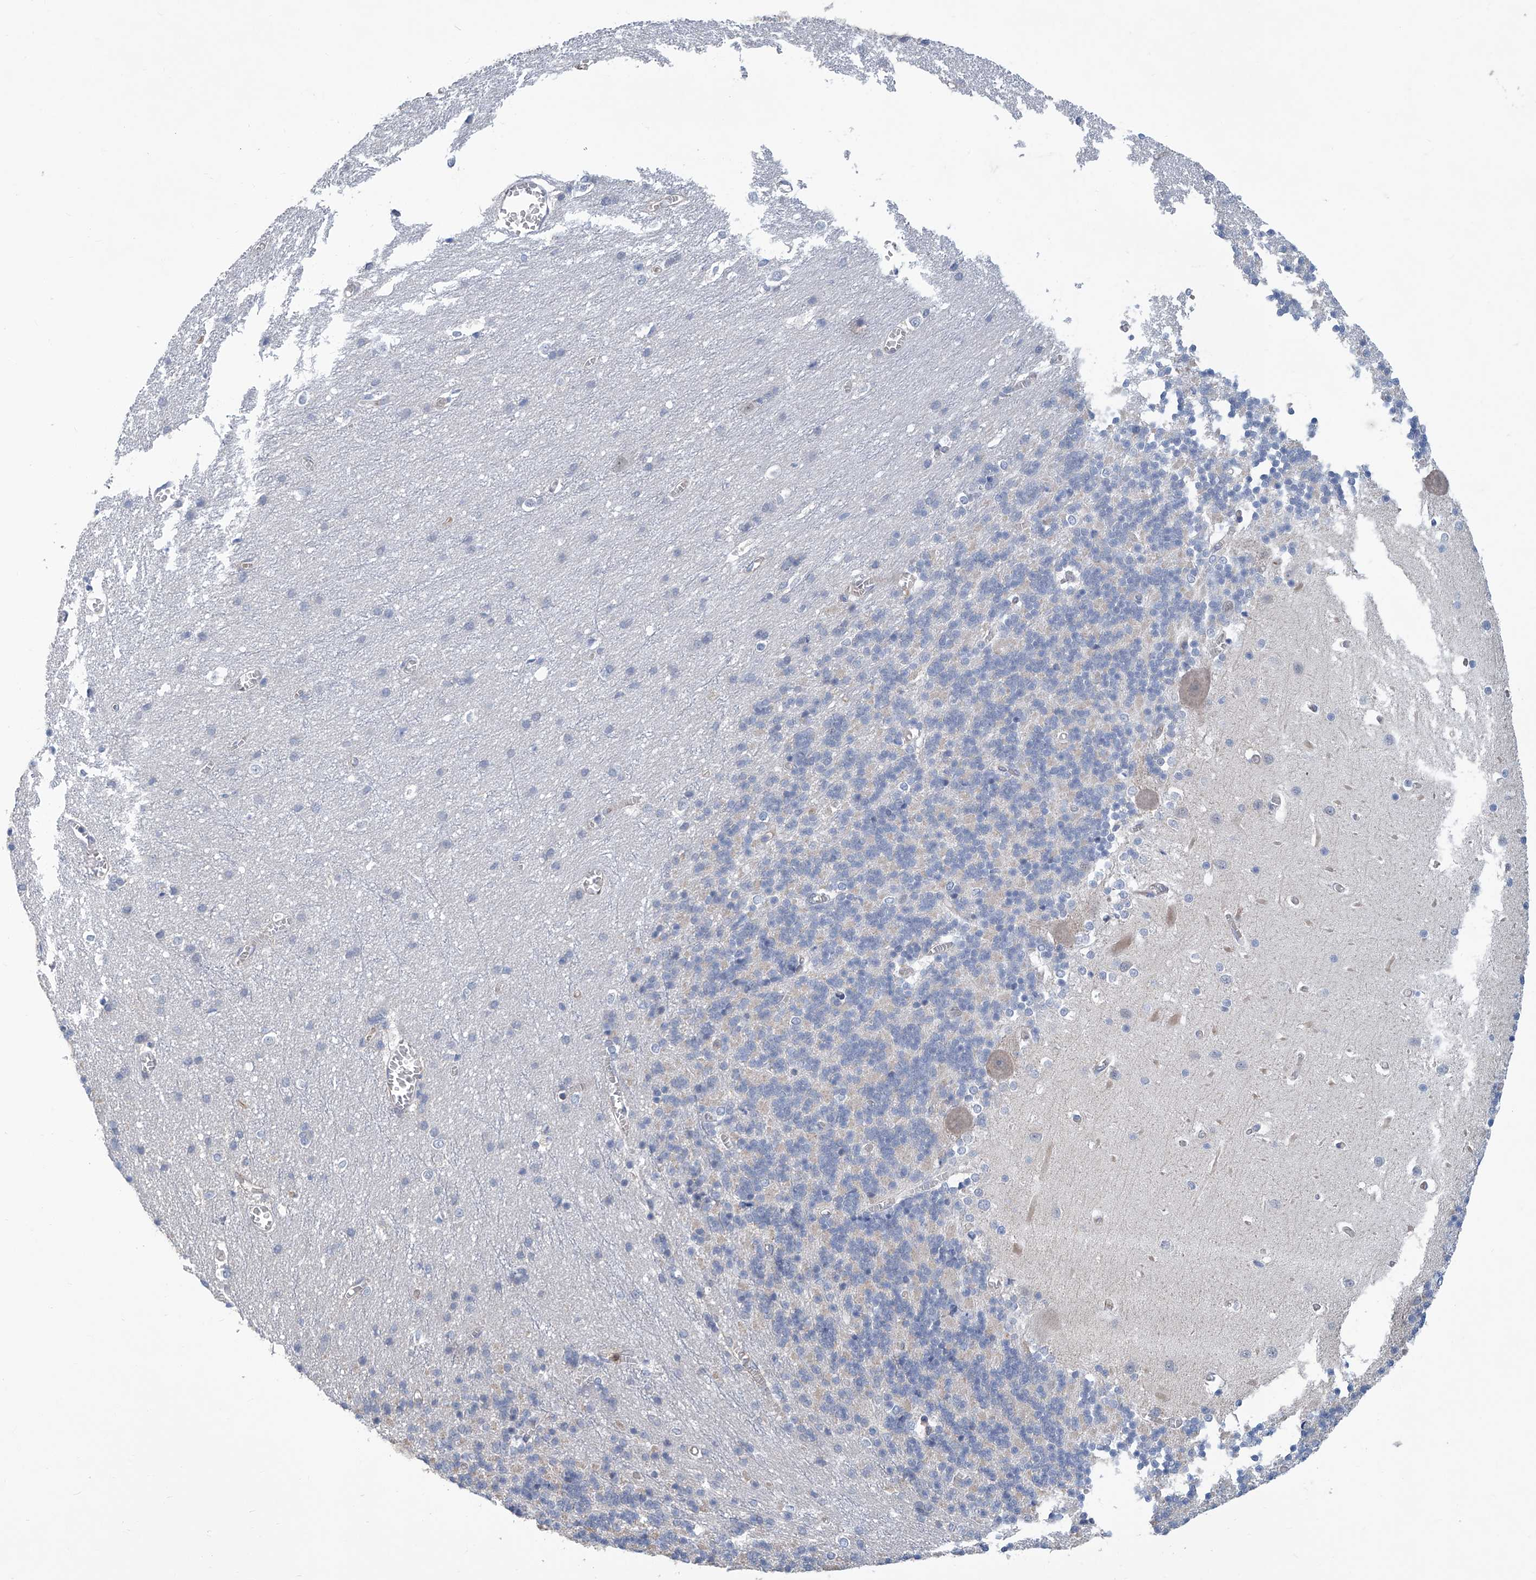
{"staining": {"intensity": "negative", "quantity": "none", "location": "none"}, "tissue": "cerebellum", "cell_type": "Cells in granular layer", "image_type": "normal", "snomed": [{"axis": "morphology", "description": "Normal tissue, NOS"}, {"axis": "topography", "description": "Cerebellum"}], "caption": "IHC image of unremarkable cerebellum: cerebellum stained with DAB (3,3'-diaminobenzidine) displays no significant protein positivity in cells in granular layer. Brightfield microscopy of IHC stained with DAB (3,3'-diaminobenzidine) (brown) and hematoxylin (blue), captured at high magnification.", "gene": "EIF2D", "patient": {"sex": "male", "age": 37}}